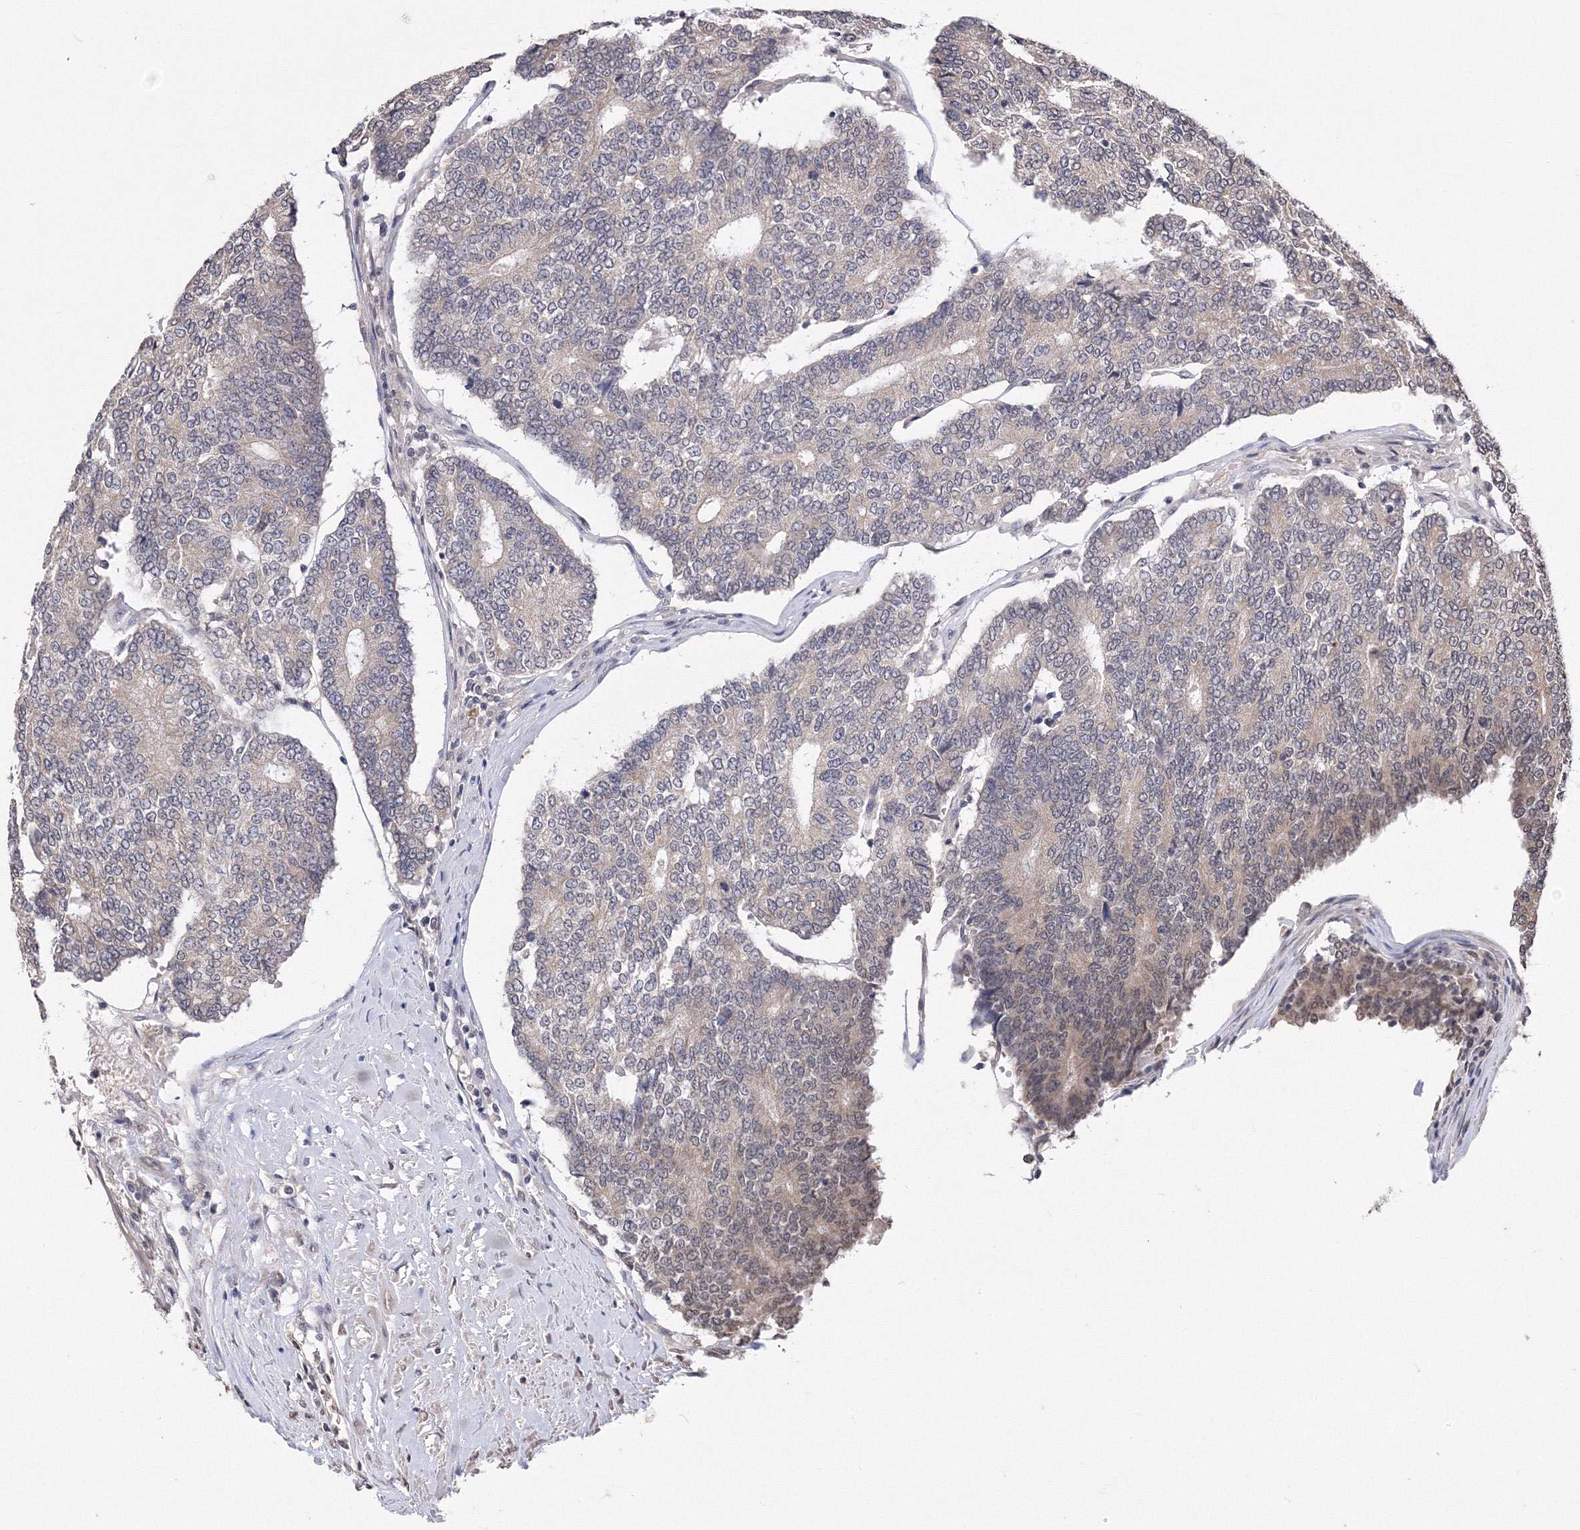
{"staining": {"intensity": "weak", "quantity": "<25%", "location": "cytoplasmic/membranous,nuclear"}, "tissue": "prostate cancer", "cell_type": "Tumor cells", "image_type": "cancer", "snomed": [{"axis": "morphology", "description": "Normal tissue, NOS"}, {"axis": "morphology", "description": "Adenocarcinoma, High grade"}, {"axis": "topography", "description": "Prostate"}, {"axis": "topography", "description": "Seminal veicle"}], "caption": "Immunohistochemical staining of human adenocarcinoma (high-grade) (prostate) demonstrates no significant staining in tumor cells.", "gene": "GPN1", "patient": {"sex": "male", "age": 55}}